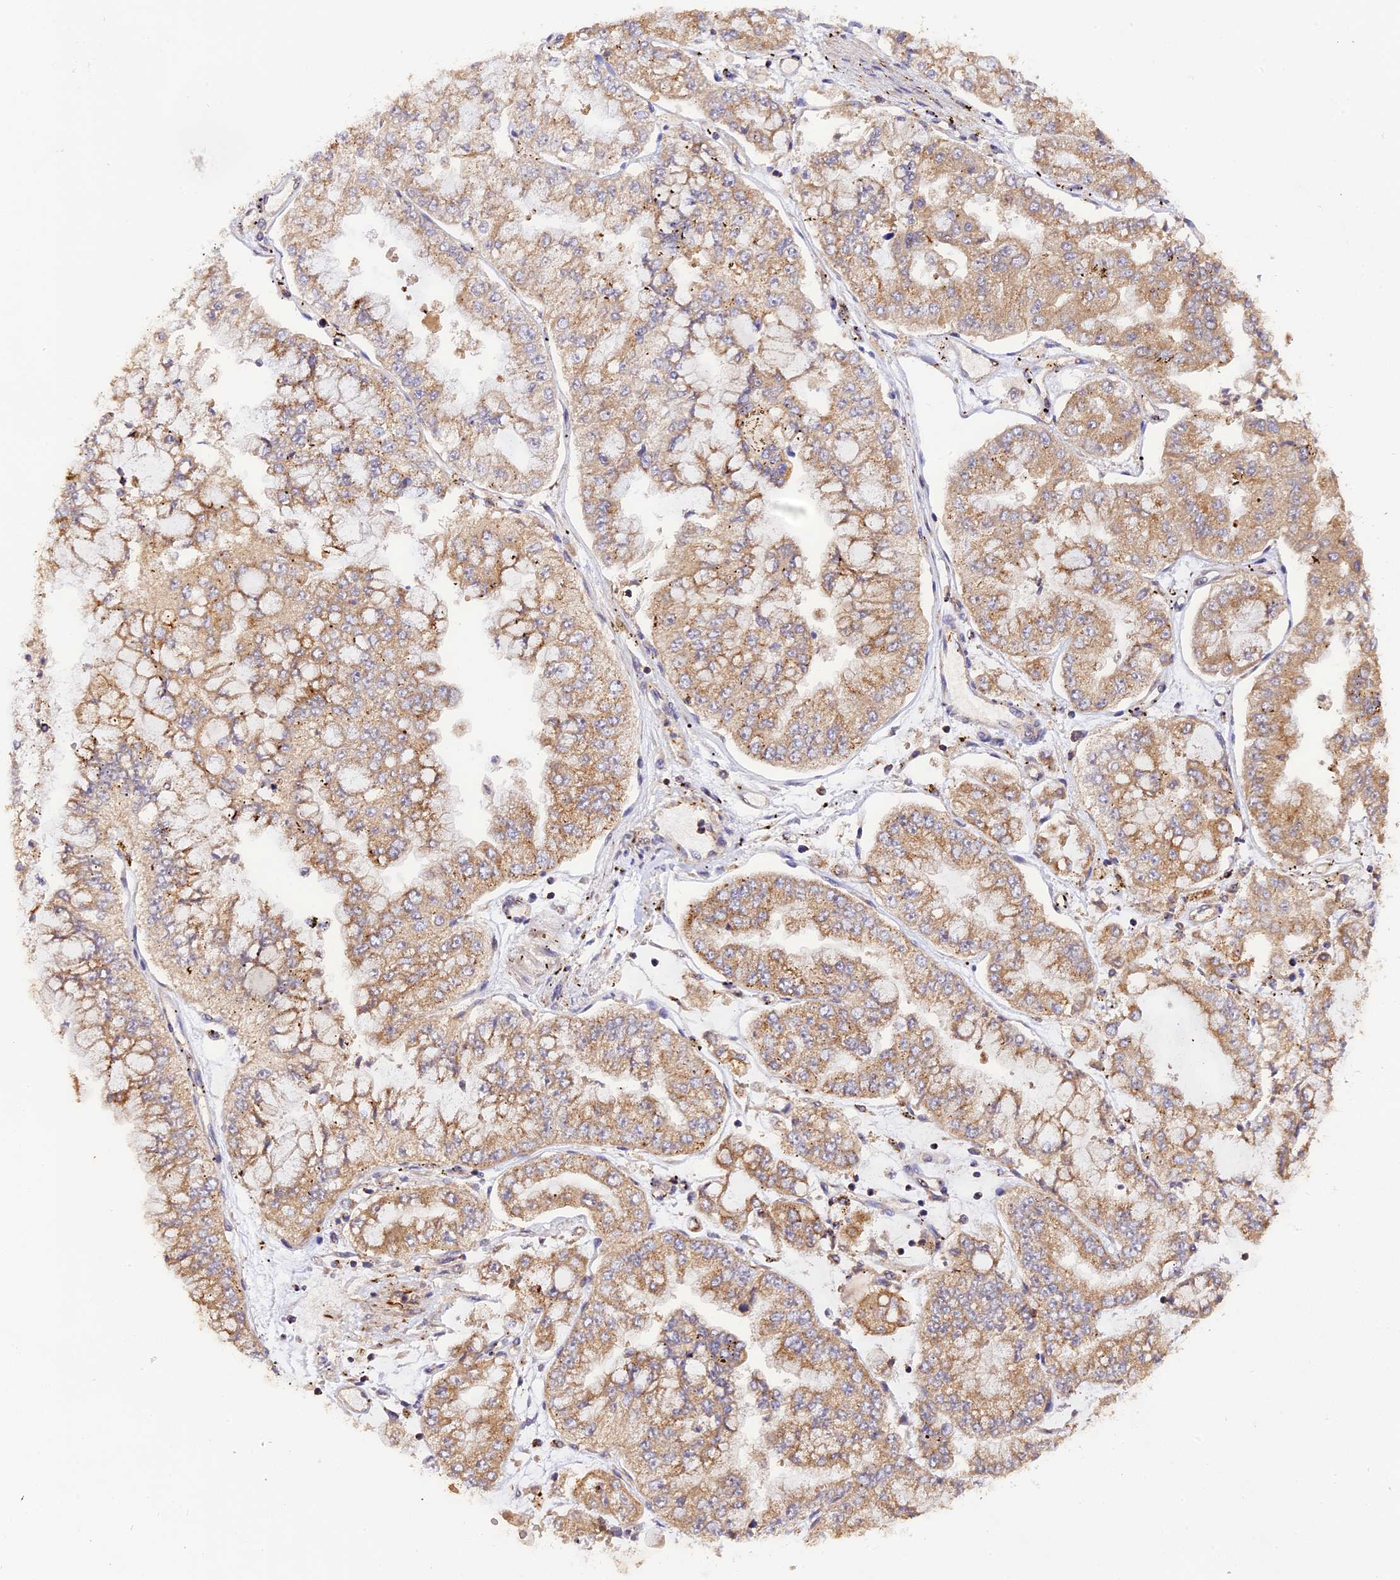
{"staining": {"intensity": "moderate", "quantity": "25%-75%", "location": "cytoplasmic/membranous"}, "tissue": "stomach cancer", "cell_type": "Tumor cells", "image_type": "cancer", "snomed": [{"axis": "morphology", "description": "Adenocarcinoma, NOS"}, {"axis": "topography", "description": "Stomach"}], "caption": "Moderate cytoplasmic/membranous expression for a protein is identified in about 25%-75% of tumor cells of stomach cancer (adenocarcinoma) using immunohistochemistry.", "gene": "PEX3", "patient": {"sex": "male", "age": 76}}